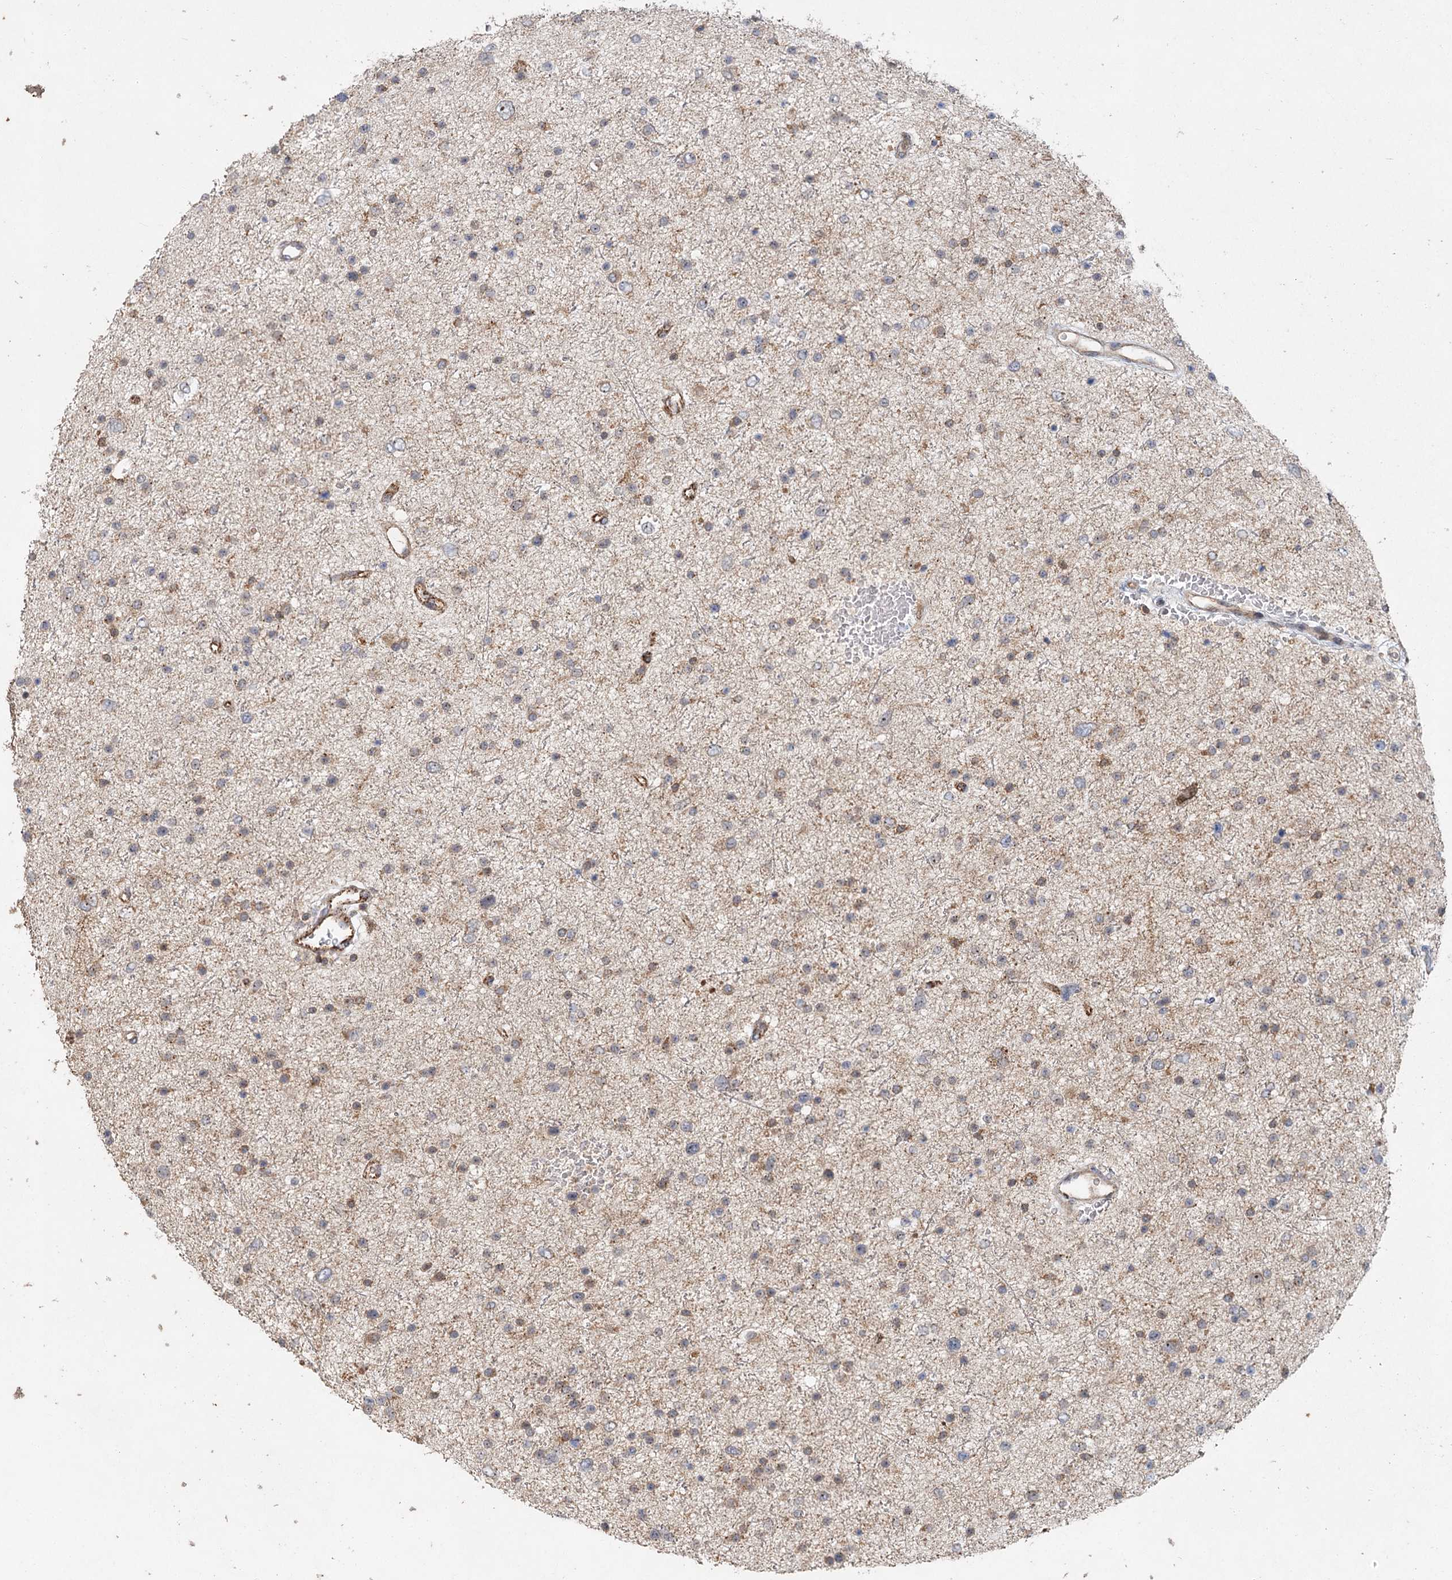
{"staining": {"intensity": "negative", "quantity": "none", "location": "none"}, "tissue": "glioma", "cell_type": "Tumor cells", "image_type": "cancer", "snomed": [{"axis": "morphology", "description": "Glioma, malignant, Low grade"}, {"axis": "topography", "description": "Brain"}], "caption": "This is an immunohistochemistry (IHC) histopathology image of human glioma. There is no positivity in tumor cells.", "gene": "RAPGEF6", "patient": {"sex": "female", "age": 37}}